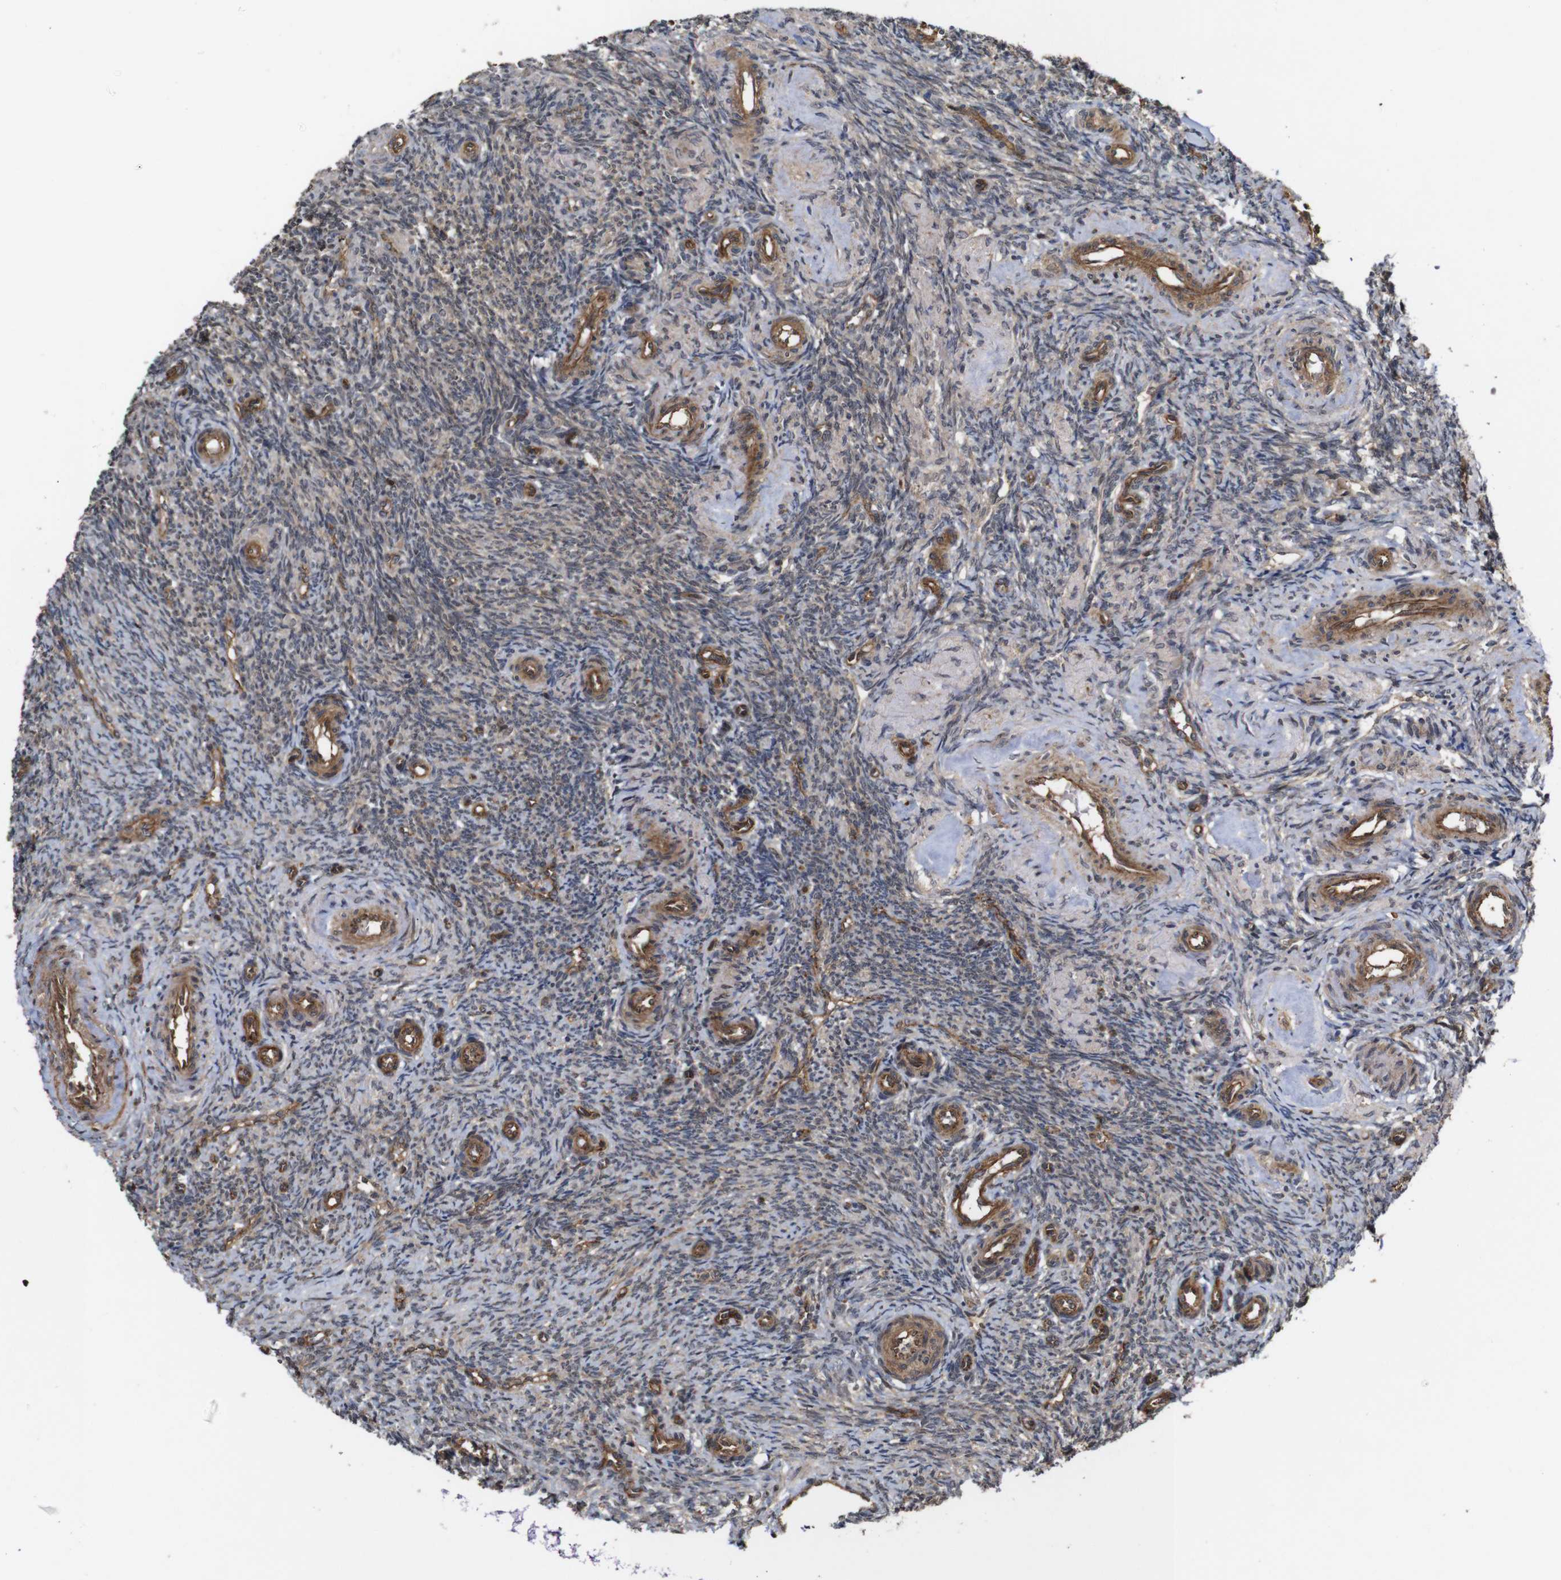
{"staining": {"intensity": "moderate", "quantity": ">75%", "location": "cytoplasmic/membranous"}, "tissue": "ovary", "cell_type": "Follicle cells", "image_type": "normal", "snomed": [{"axis": "morphology", "description": "Normal tissue, NOS"}, {"axis": "topography", "description": "Ovary"}], "caption": "Immunohistochemical staining of unremarkable ovary displays moderate cytoplasmic/membranous protein expression in about >75% of follicle cells.", "gene": "NANOS1", "patient": {"sex": "female", "age": 41}}